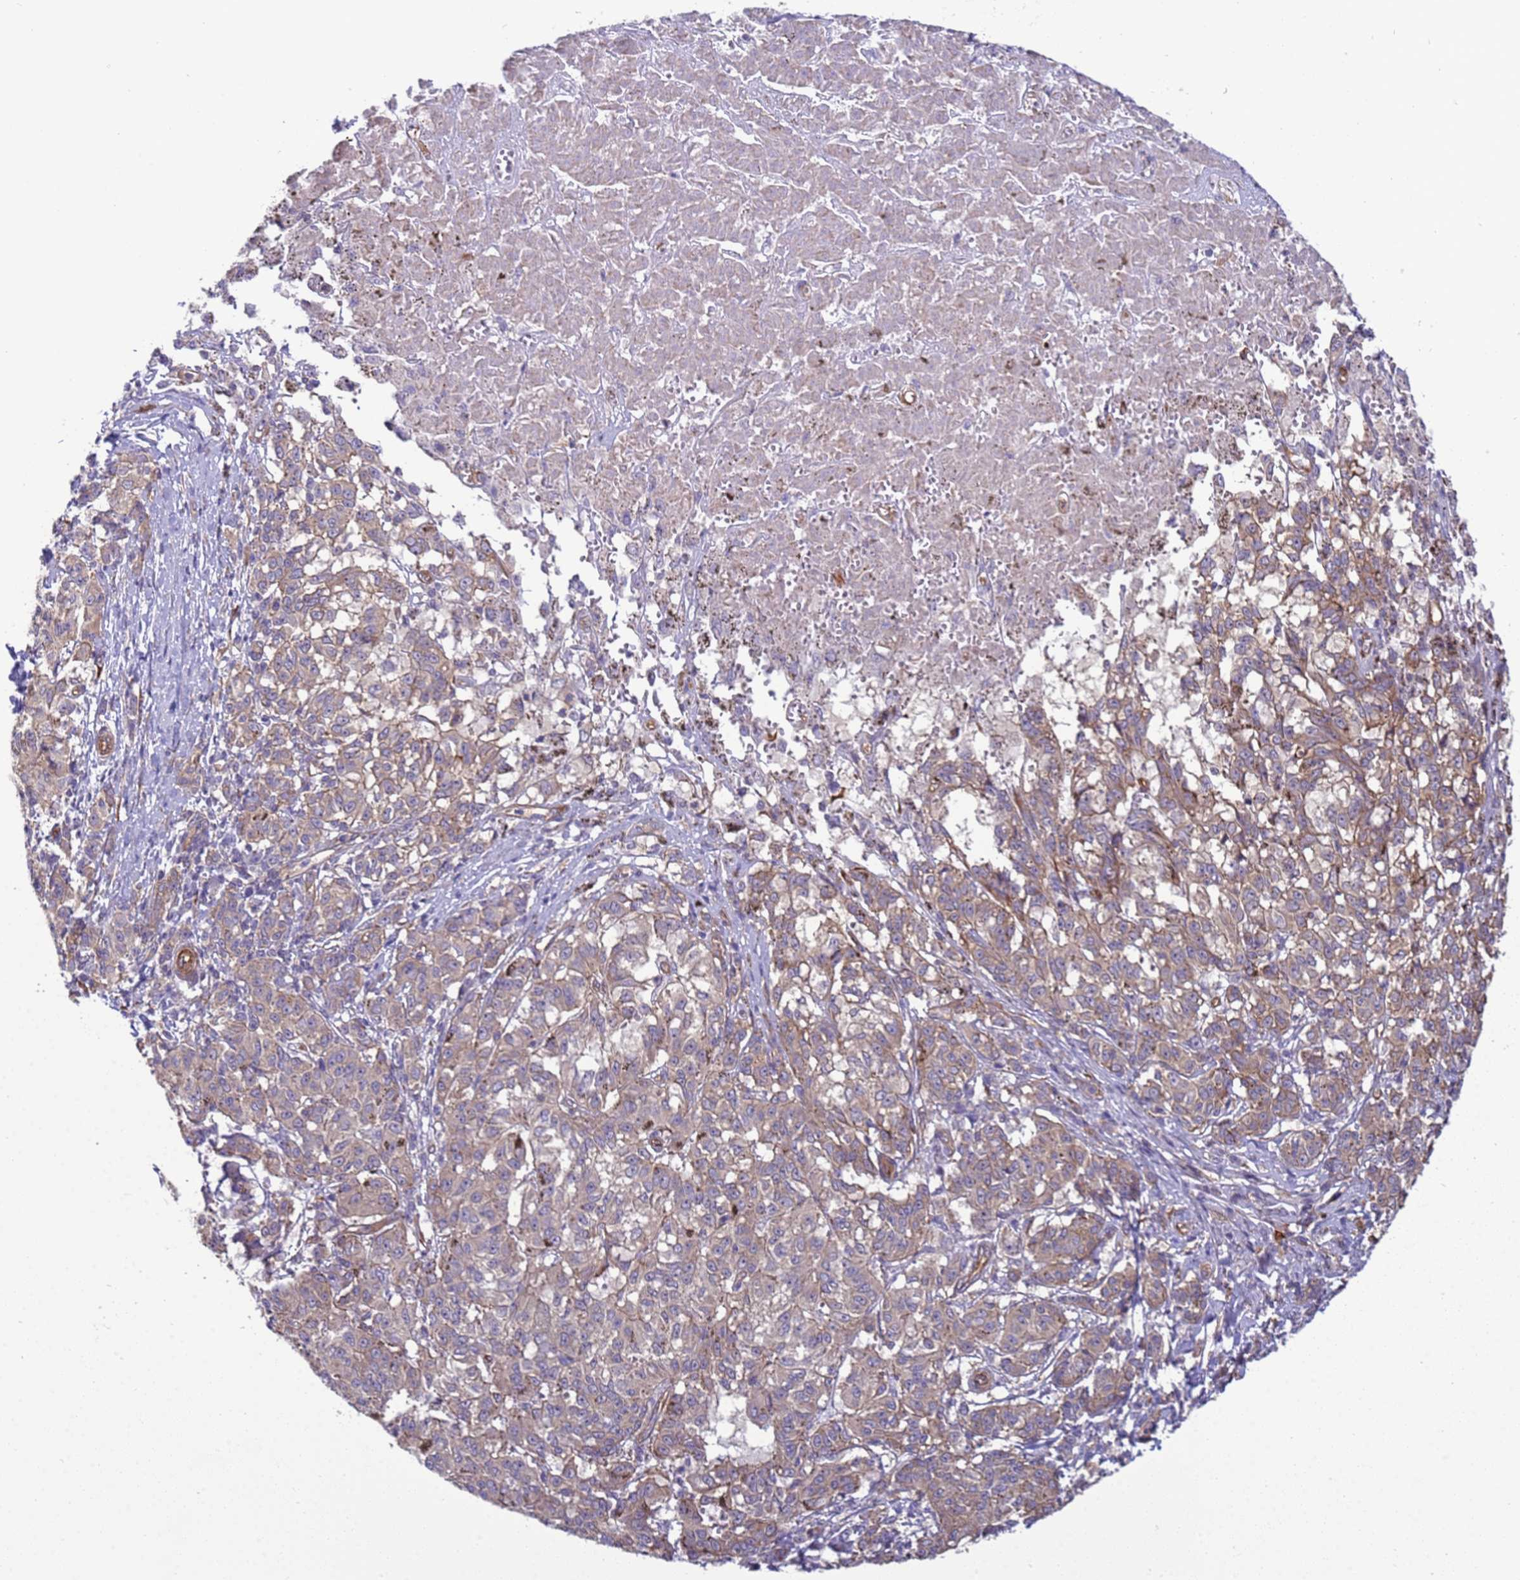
{"staining": {"intensity": "weak", "quantity": "25%-75%", "location": "cytoplasmic/membranous"}, "tissue": "melanoma", "cell_type": "Tumor cells", "image_type": "cancer", "snomed": [{"axis": "morphology", "description": "Malignant melanoma, NOS"}, {"axis": "topography", "description": "Skin"}], "caption": "Protein staining of malignant melanoma tissue demonstrates weak cytoplasmic/membranous expression in about 25%-75% of tumor cells.", "gene": "ITGB4", "patient": {"sex": "female", "age": 72}}